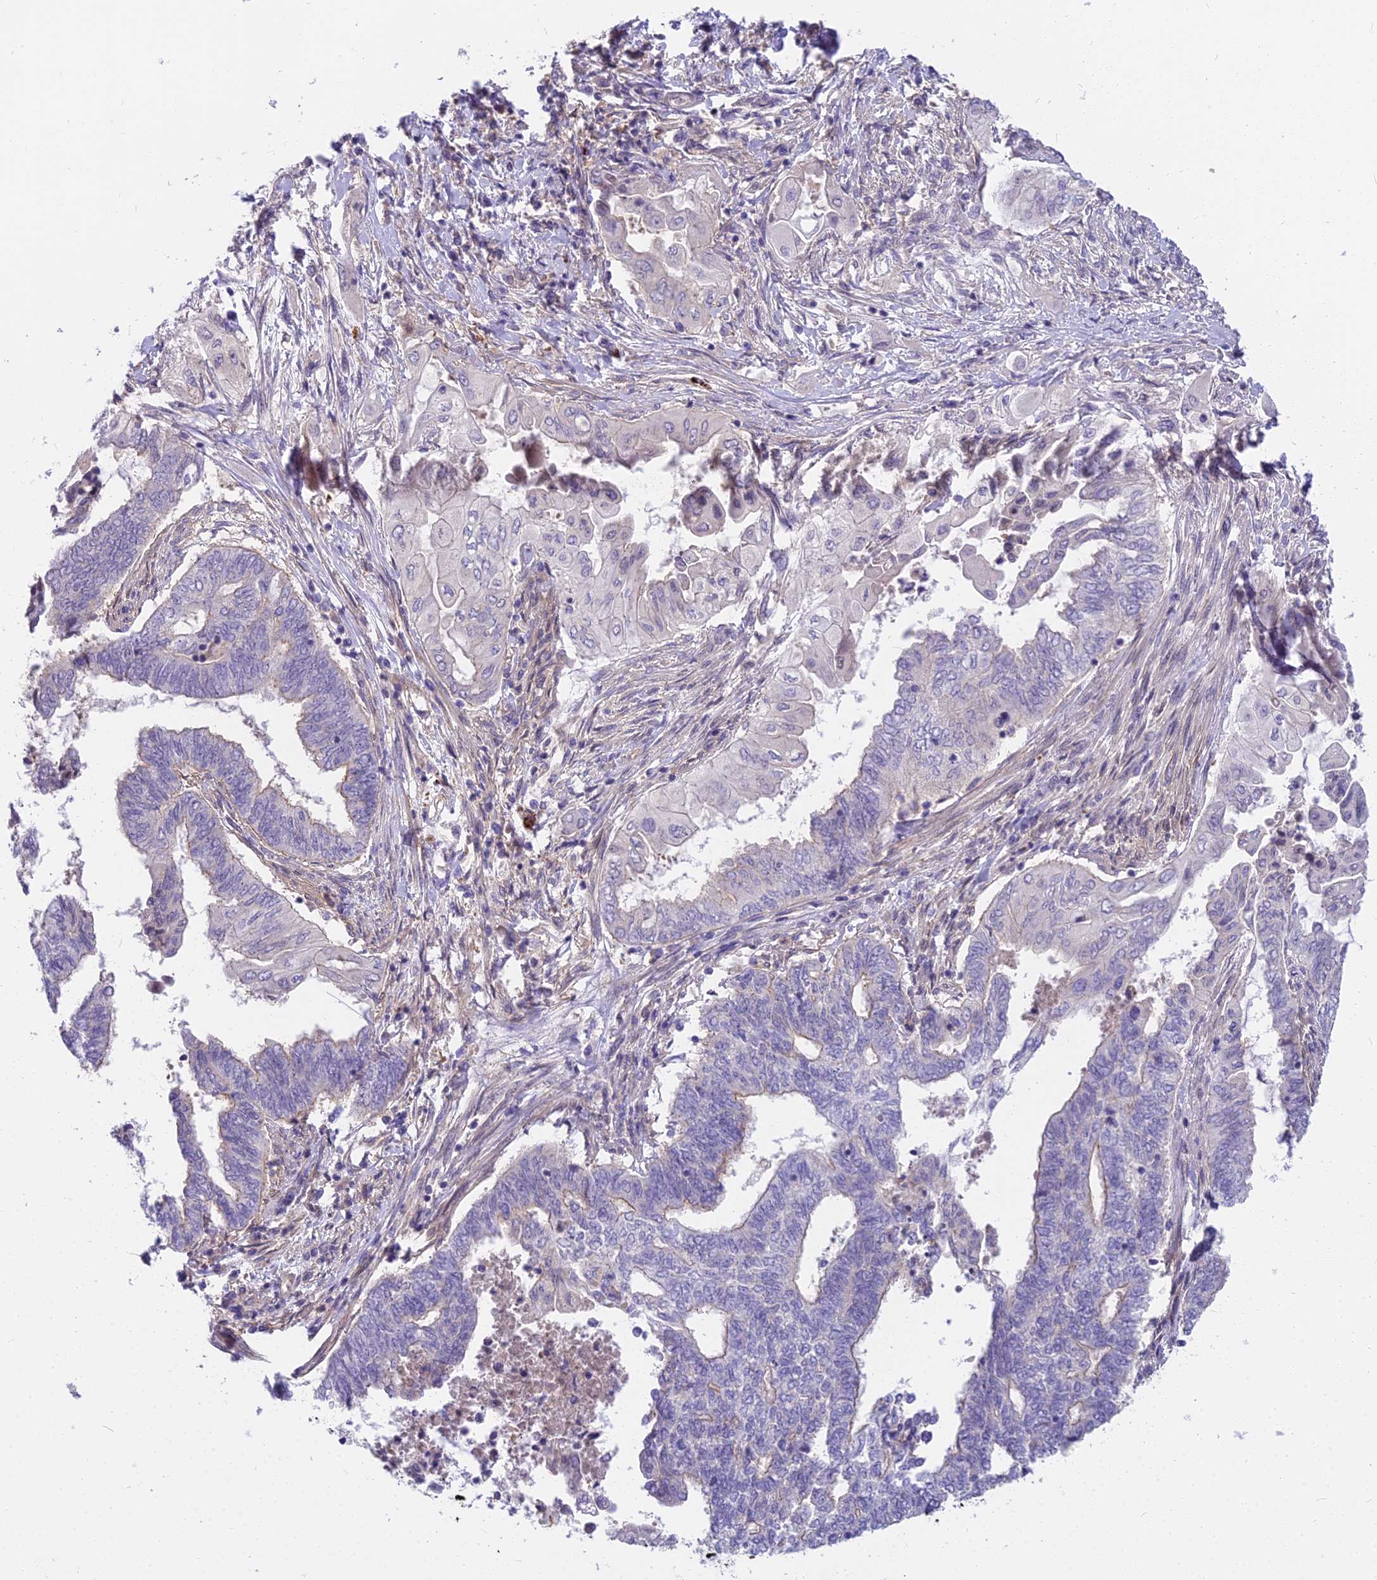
{"staining": {"intensity": "negative", "quantity": "none", "location": "none"}, "tissue": "endometrial cancer", "cell_type": "Tumor cells", "image_type": "cancer", "snomed": [{"axis": "morphology", "description": "Adenocarcinoma, NOS"}, {"axis": "topography", "description": "Uterus"}, {"axis": "topography", "description": "Endometrium"}], "caption": "This image is of endometrial cancer (adenocarcinoma) stained with immunohistochemistry (IHC) to label a protein in brown with the nuclei are counter-stained blue. There is no expression in tumor cells.", "gene": "HLA-DOA", "patient": {"sex": "female", "age": 70}}